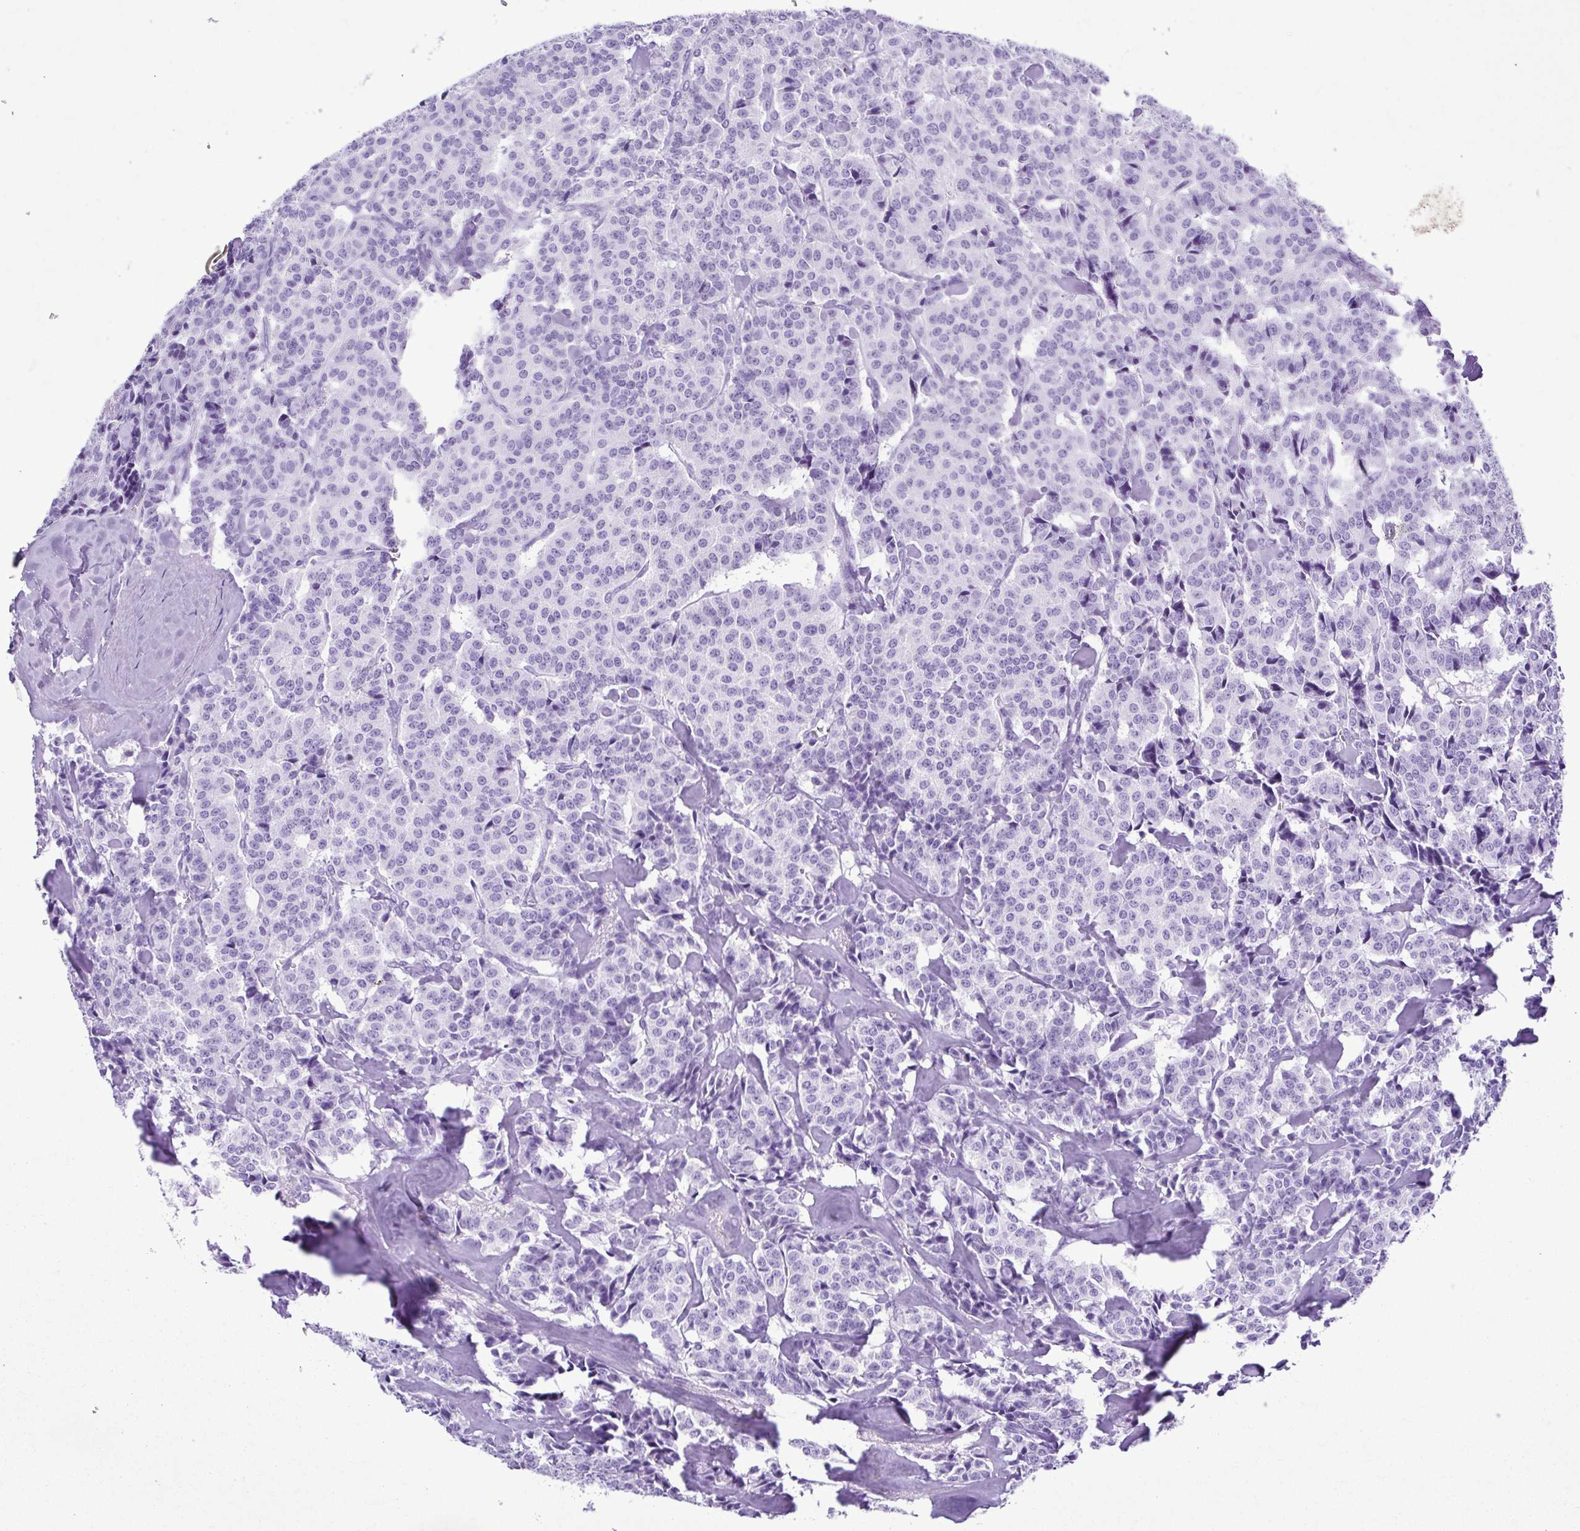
{"staining": {"intensity": "negative", "quantity": "none", "location": "none"}, "tissue": "carcinoid", "cell_type": "Tumor cells", "image_type": "cancer", "snomed": [{"axis": "morphology", "description": "Normal tissue, NOS"}, {"axis": "morphology", "description": "Carcinoid, malignant, NOS"}, {"axis": "topography", "description": "Lung"}], "caption": "The micrograph displays no significant expression in tumor cells of malignant carcinoid. The staining was performed using DAB to visualize the protein expression in brown, while the nuclei were stained in blue with hematoxylin (Magnification: 20x).", "gene": "SYT1", "patient": {"sex": "female", "age": 46}}